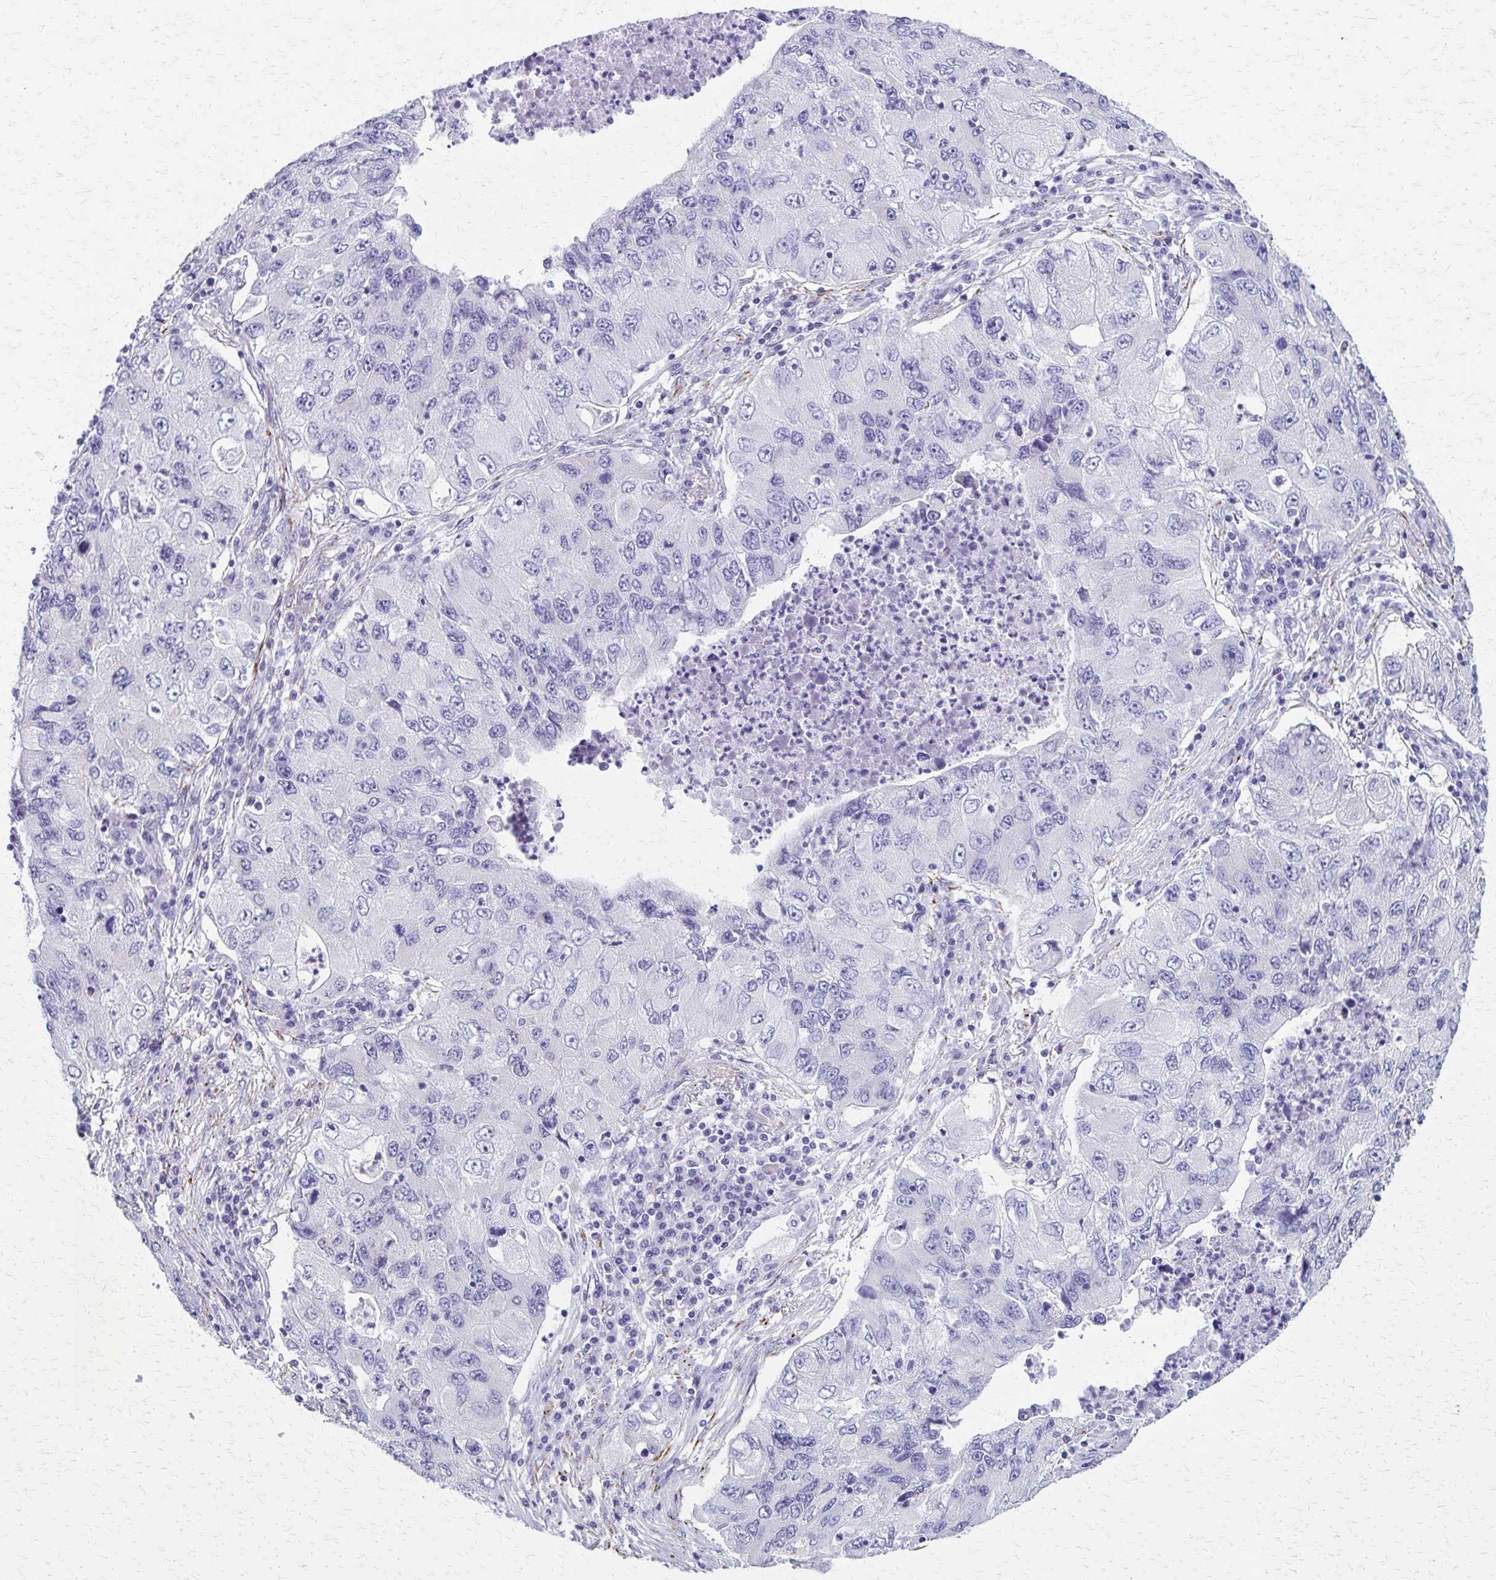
{"staining": {"intensity": "negative", "quantity": "none", "location": "none"}, "tissue": "lung cancer", "cell_type": "Tumor cells", "image_type": "cancer", "snomed": [{"axis": "morphology", "description": "Adenocarcinoma, NOS"}, {"axis": "morphology", "description": "Adenocarcinoma, metastatic, NOS"}, {"axis": "topography", "description": "Lymph node"}, {"axis": "topography", "description": "Lung"}], "caption": "Protein analysis of lung cancer exhibits no significant positivity in tumor cells. (DAB (3,3'-diaminobenzidine) immunohistochemistry (IHC), high magnification).", "gene": "ZSCAN5B", "patient": {"sex": "female", "age": 54}}